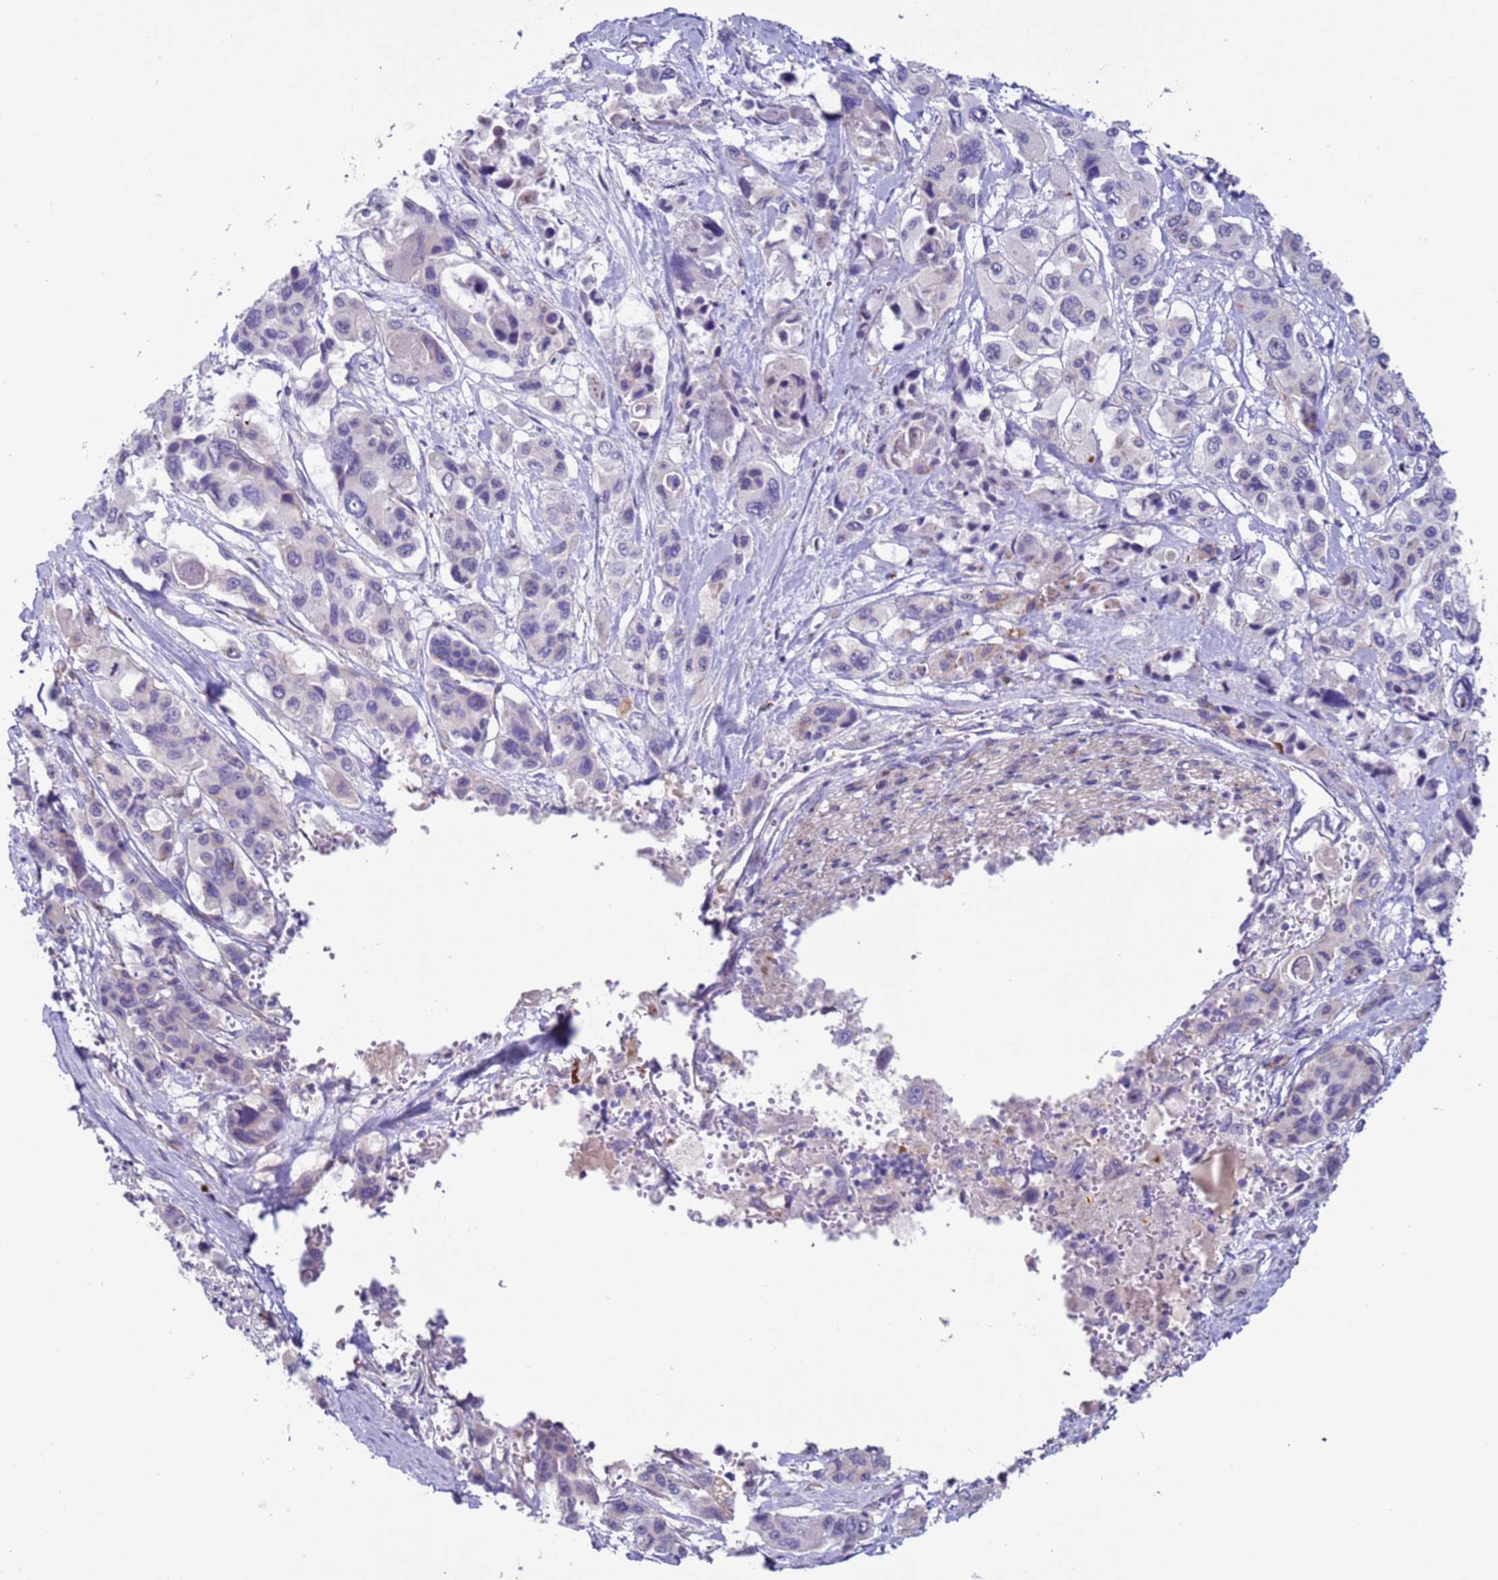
{"staining": {"intensity": "negative", "quantity": "none", "location": "none"}, "tissue": "pancreatic cancer", "cell_type": "Tumor cells", "image_type": "cancer", "snomed": [{"axis": "morphology", "description": "Adenocarcinoma, NOS"}, {"axis": "topography", "description": "Pancreas"}], "caption": "Immunohistochemical staining of pancreatic cancer (adenocarcinoma) demonstrates no significant positivity in tumor cells.", "gene": "HEATR1", "patient": {"sex": "male", "age": 92}}